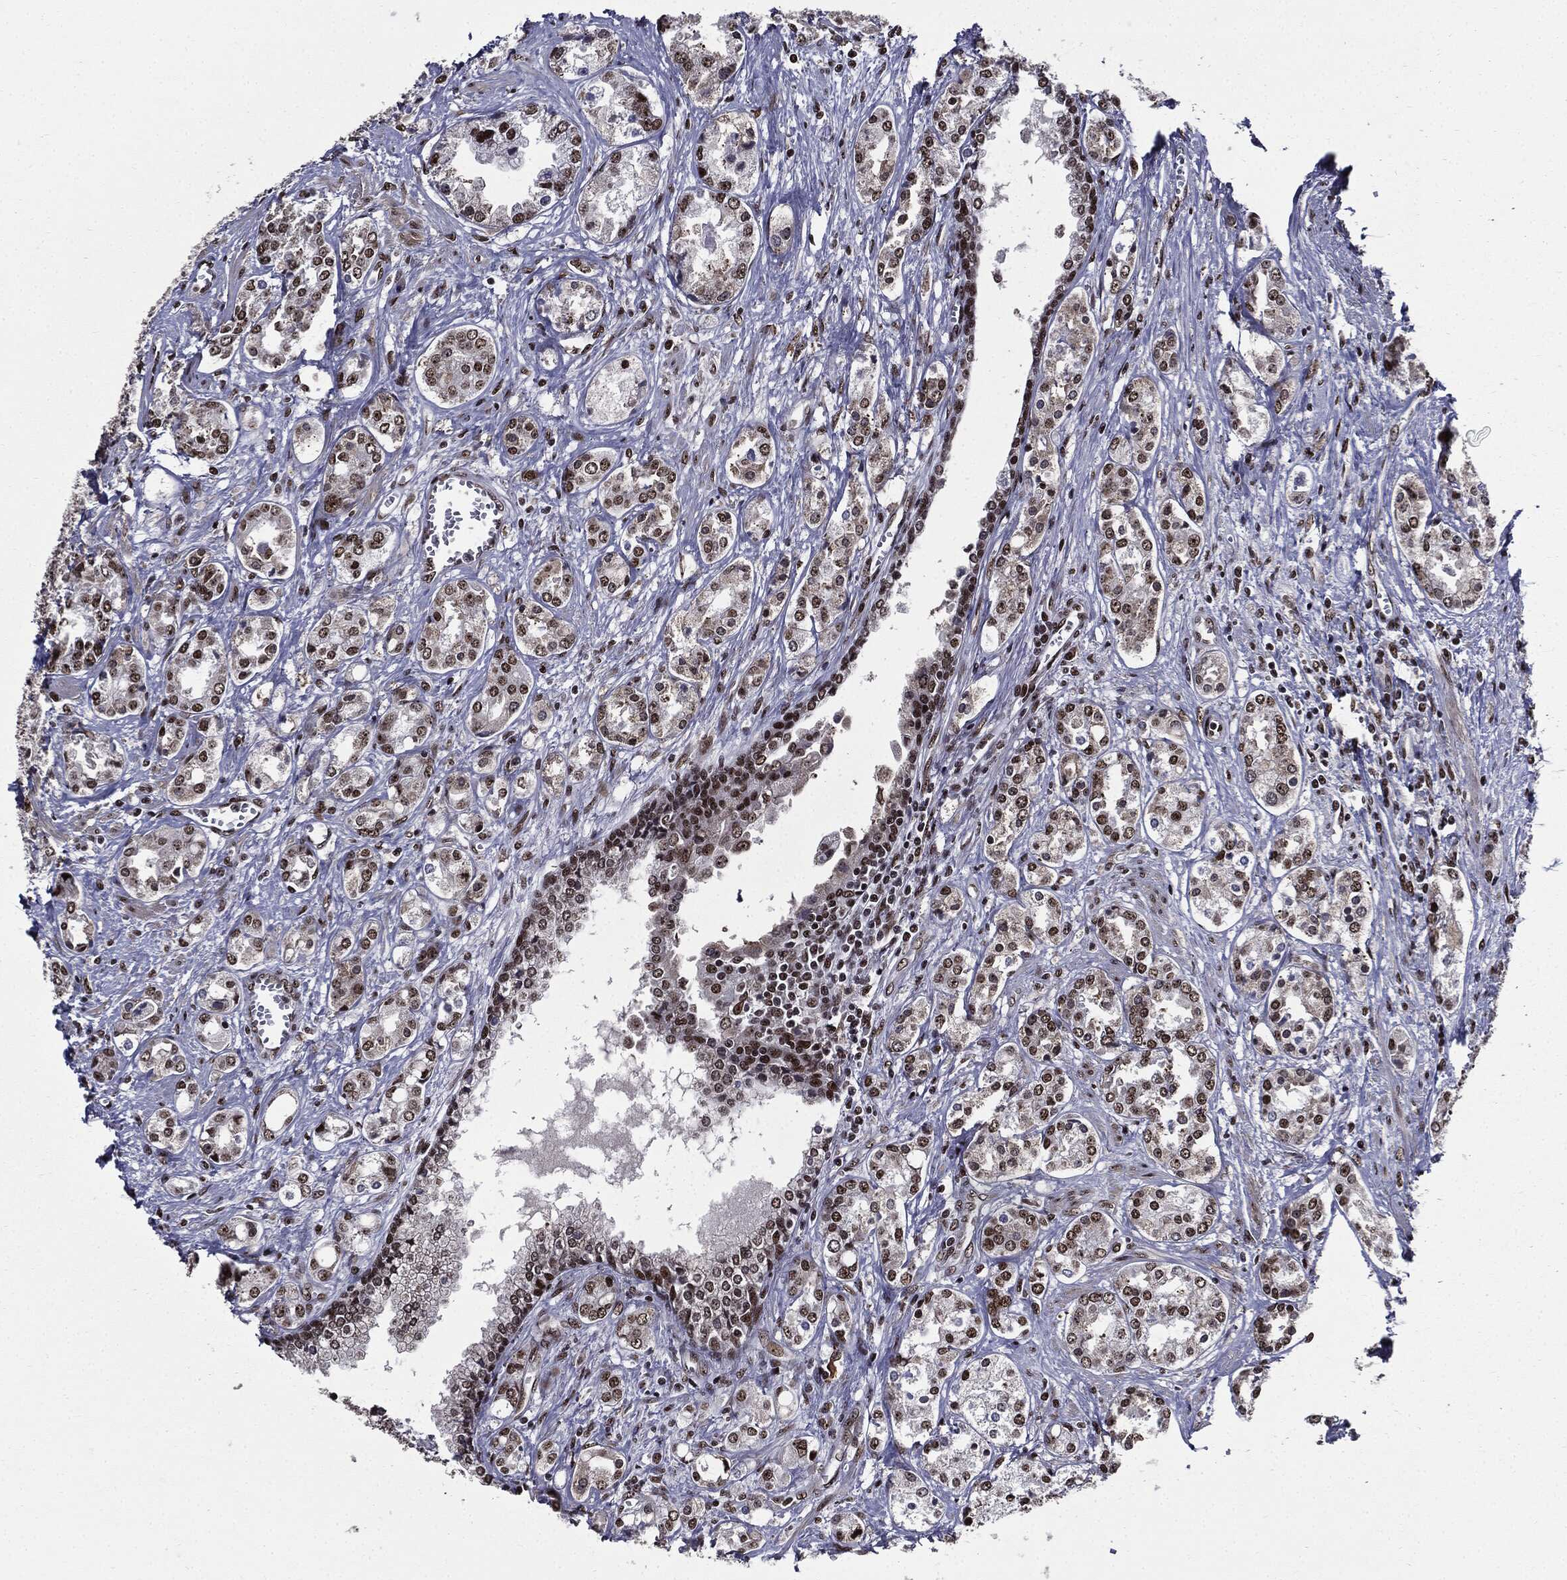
{"staining": {"intensity": "strong", "quantity": "25%-75%", "location": "nuclear"}, "tissue": "prostate cancer", "cell_type": "Tumor cells", "image_type": "cancer", "snomed": [{"axis": "morphology", "description": "Adenocarcinoma, NOS"}, {"axis": "topography", "description": "Prostate and seminal vesicle, NOS"}, {"axis": "topography", "description": "Prostate"}], "caption": "Brown immunohistochemical staining in prostate cancer reveals strong nuclear staining in about 25%-75% of tumor cells. (DAB IHC with brightfield microscopy, high magnification).", "gene": "ZFP91", "patient": {"sex": "male", "age": 62}}